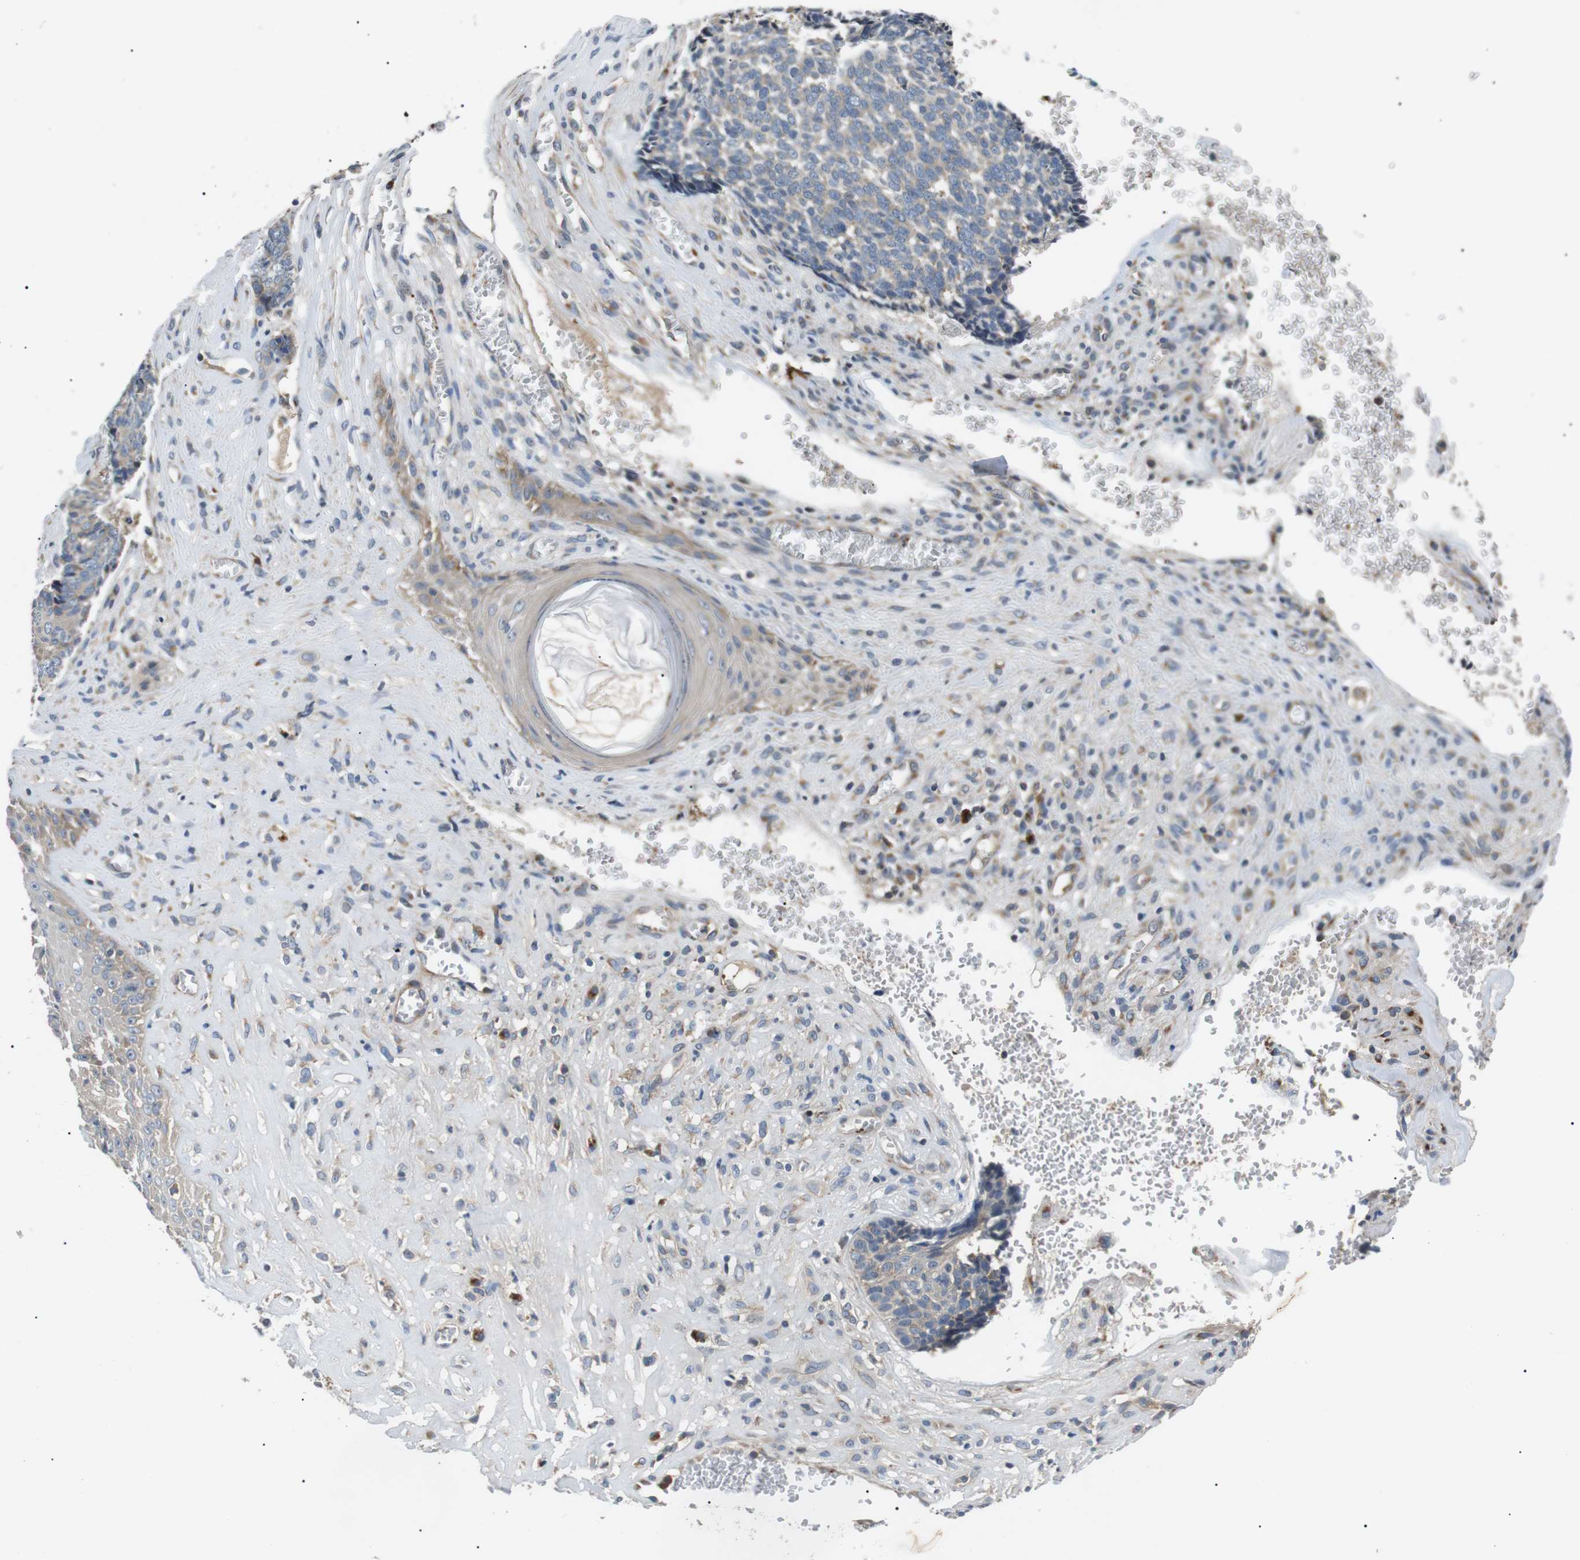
{"staining": {"intensity": "negative", "quantity": "none", "location": "none"}, "tissue": "skin cancer", "cell_type": "Tumor cells", "image_type": "cancer", "snomed": [{"axis": "morphology", "description": "Basal cell carcinoma"}, {"axis": "topography", "description": "Skin"}], "caption": "A photomicrograph of human basal cell carcinoma (skin) is negative for staining in tumor cells.", "gene": "DIPK1A", "patient": {"sex": "male", "age": 84}}